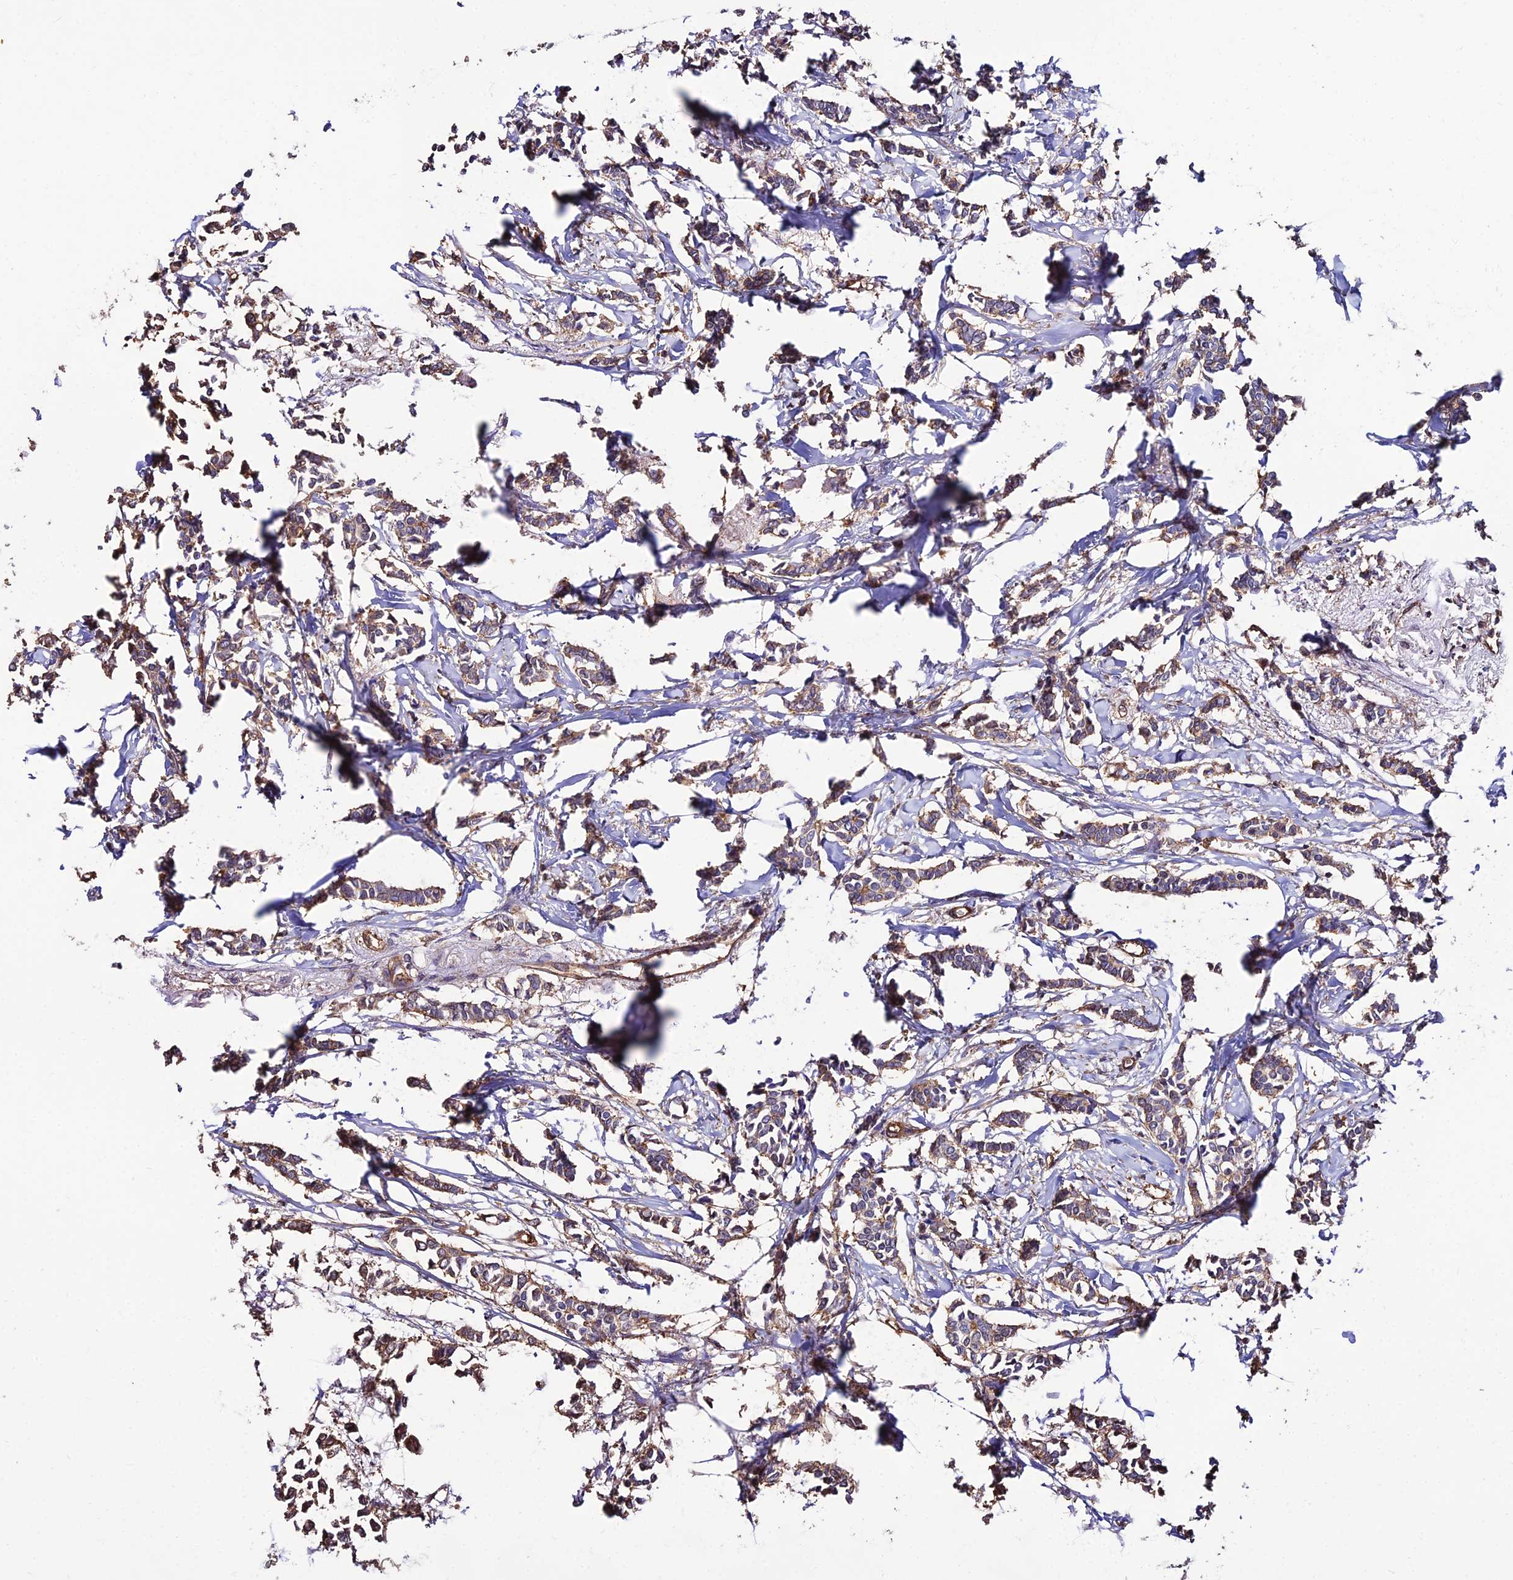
{"staining": {"intensity": "moderate", "quantity": ">75%", "location": "cytoplasmic/membranous"}, "tissue": "breast cancer", "cell_type": "Tumor cells", "image_type": "cancer", "snomed": [{"axis": "morphology", "description": "Duct carcinoma"}, {"axis": "topography", "description": "Breast"}], "caption": "This micrograph demonstrates immunohistochemistry staining of human breast cancer (invasive ductal carcinoma), with medium moderate cytoplasmic/membranous expression in about >75% of tumor cells.", "gene": "CALM2", "patient": {"sex": "female", "age": 41}}